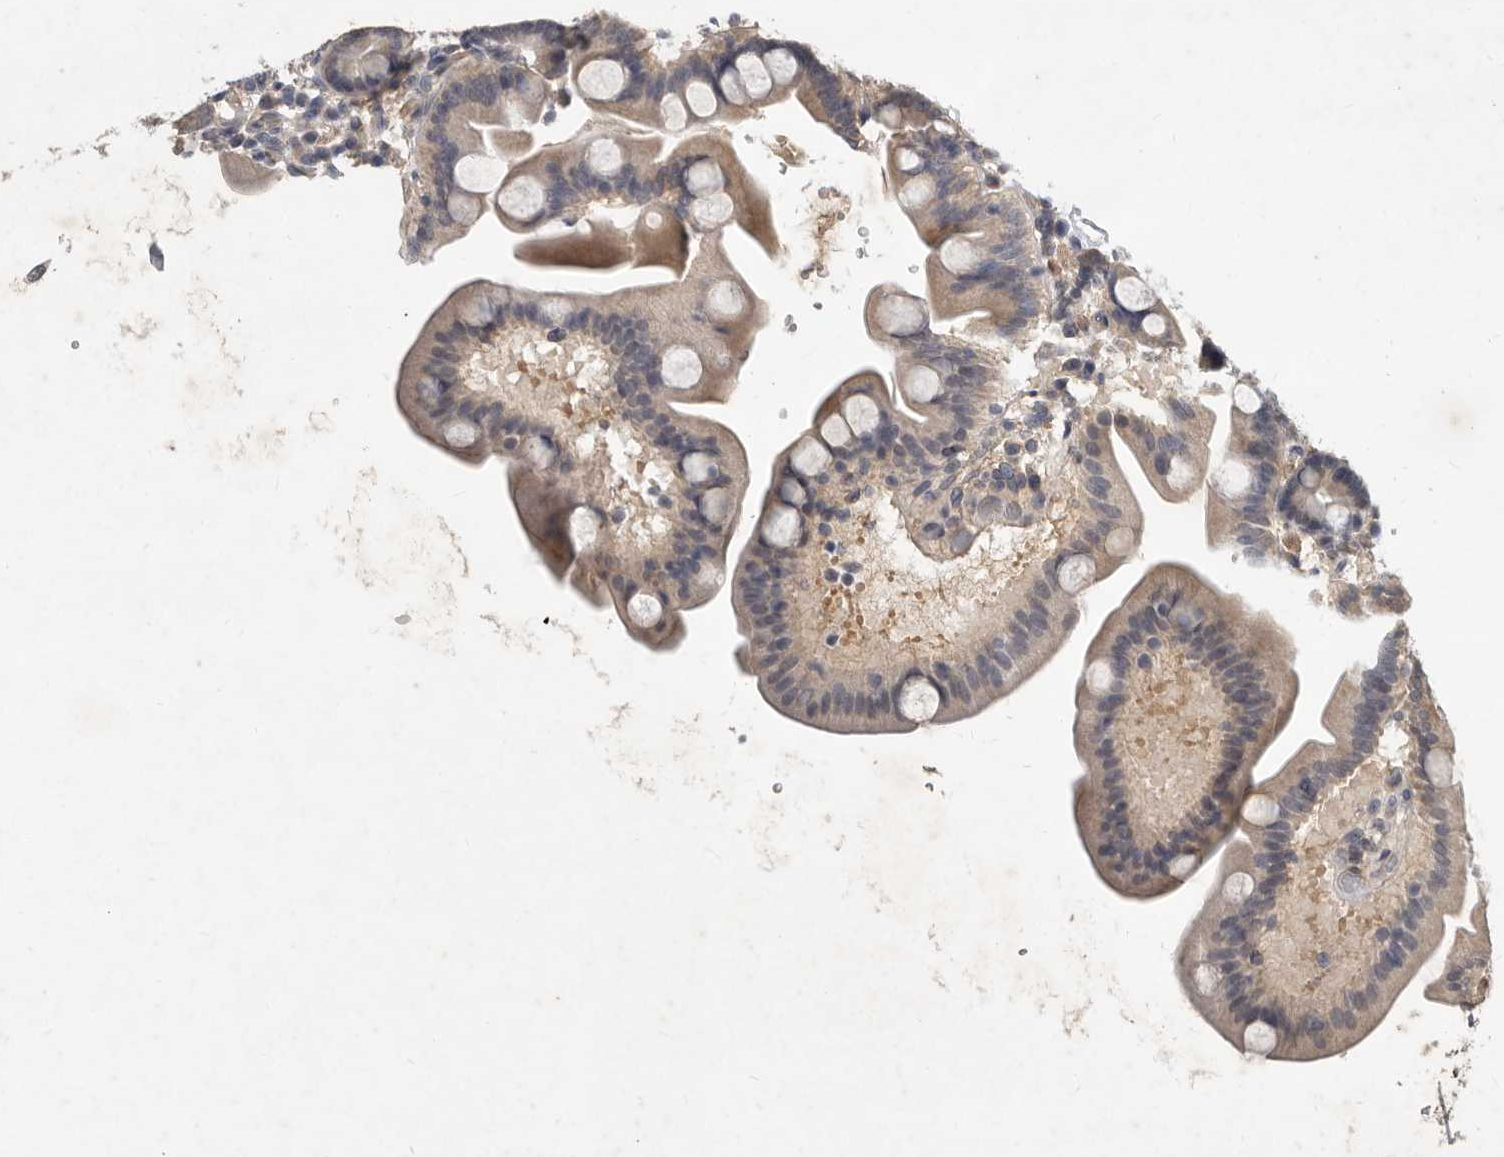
{"staining": {"intensity": "weak", "quantity": "25%-75%", "location": "cytoplasmic/membranous"}, "tissue": "duodenum", "cell_type": "Glandular cells", "image_type": "normal", "snomed": [{"axis": "morphology", "description": "Normal tissue, NOS"}, {"axis": "topography", "description": "Duodenum"}], "caption": "IHC photomicrograph of benign duodenum: human duodenum stained using immunohistochemistry (IHC) reveals low levels of weak protein expression localized specifically in the cytoplasmic/membranous of glandular cells, appearing as a cytoplasmic/membranous brown color.", "gene": "DNAJC28", "patient": {"sex": "male", "age": 54}}